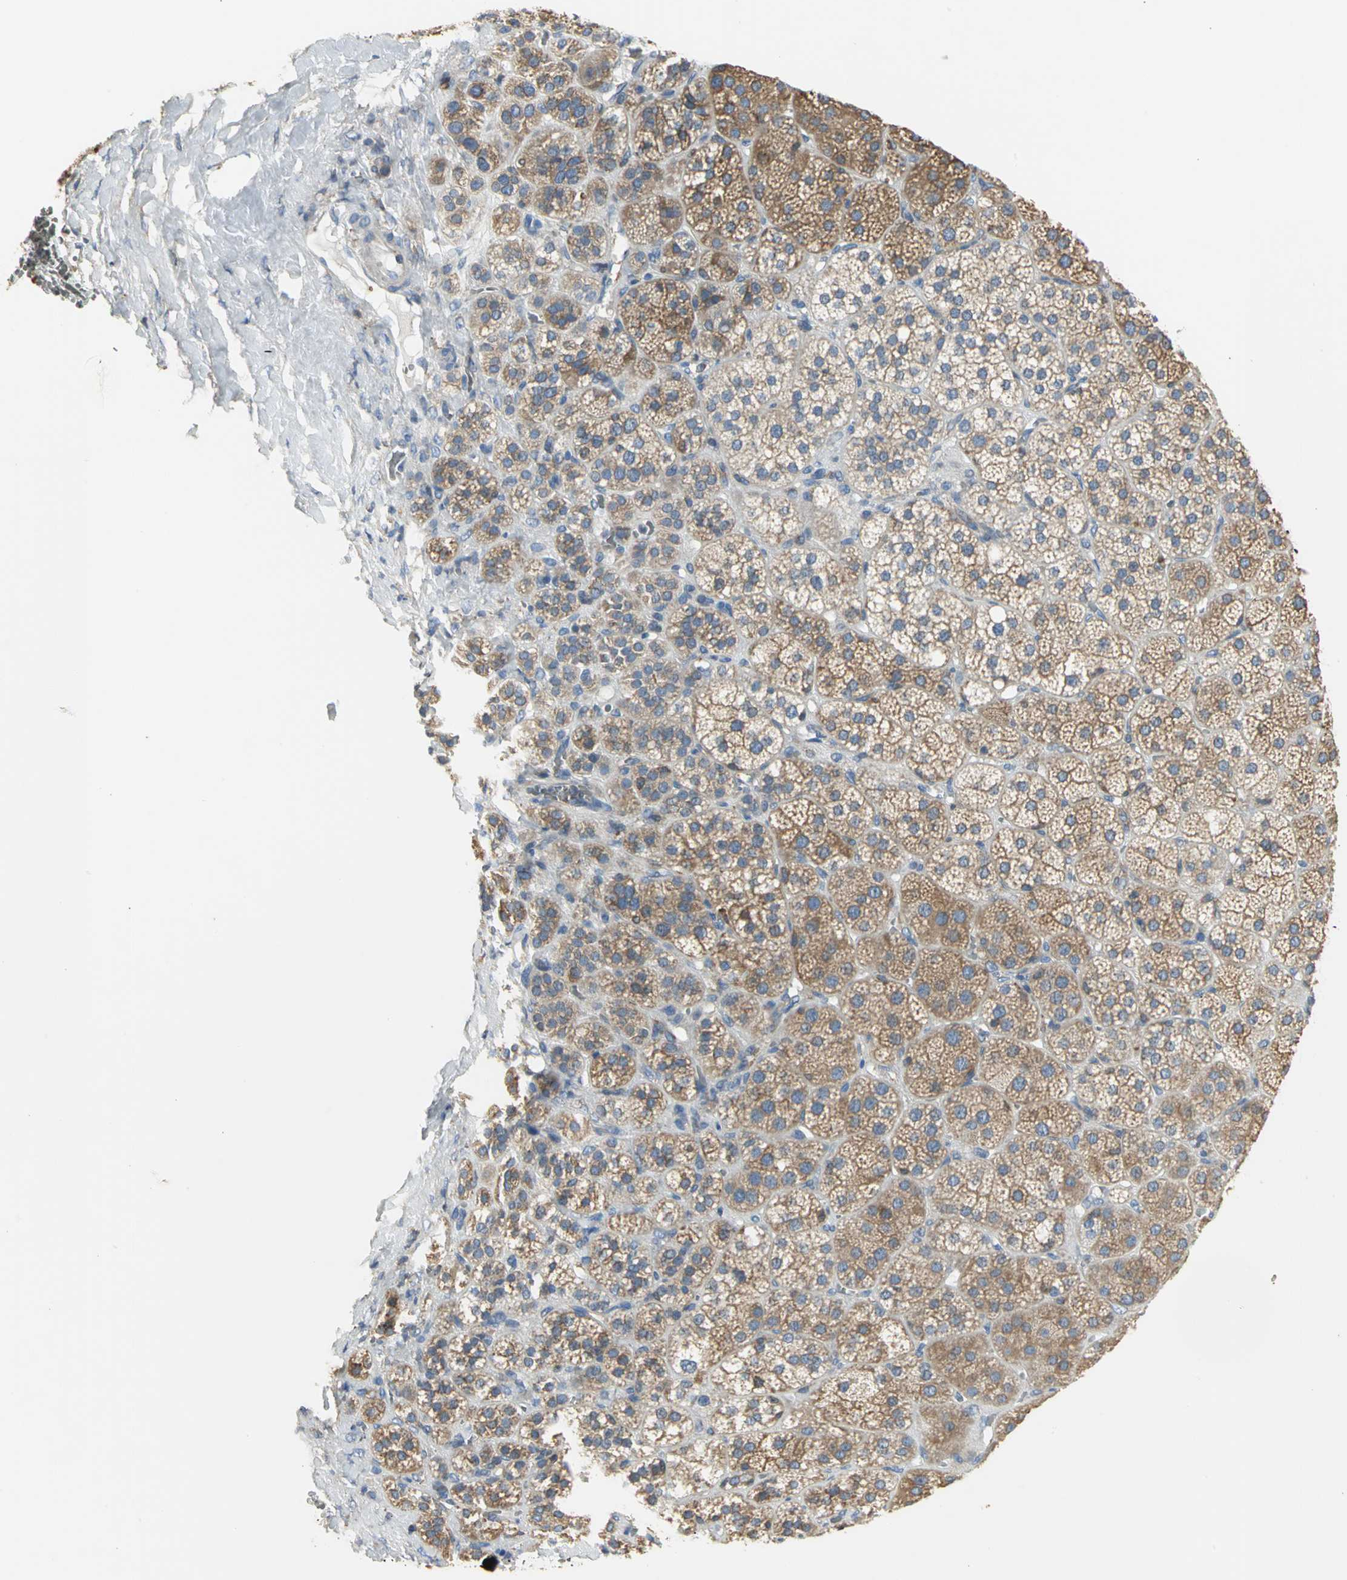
{"staining": {"intensity": "weak", "quantity": ">75%", "location": "cytoplasmic/membranous"}, "tissue": "adrenal gland", "cell_type": "Glandular cells", "image_type": "normal", "snomed": [{"axis": "morphology", "description": "Normal tissue, NOS"}, {"axis": "topography", "description": "Adrenal gland"}], "caption": "This is a micrograph of immunohistochemistry (IHC) staining of benign adrenal gland, which shows weak expression in the cytoplasmic/membranous of glandular cells.", "gene": "SDF2L1", "patient": {"sex": "female", "age": 71}}